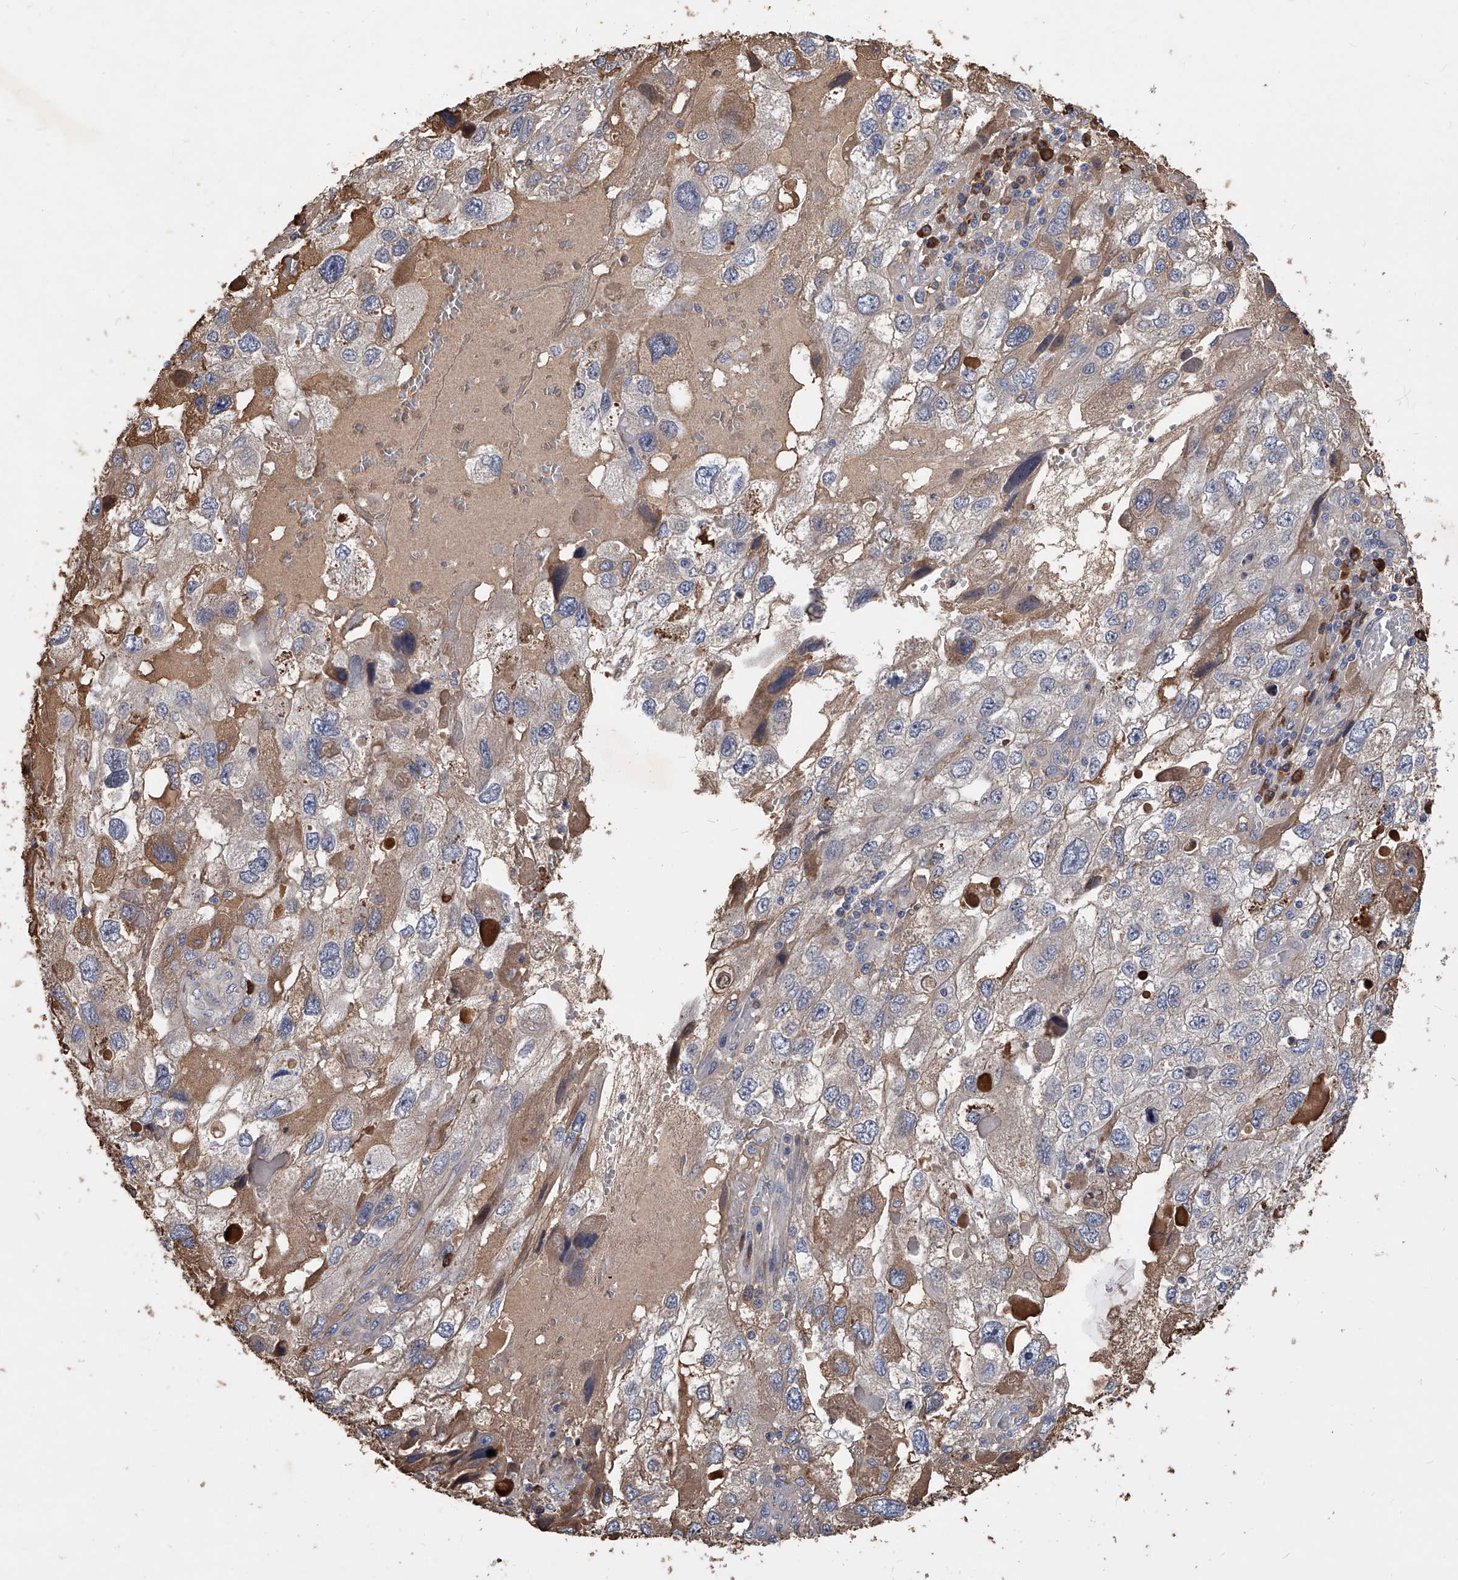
{"staining": {"intensity": "moderate", "quantity": "<25%", "location": "cytoplasmic/membranous"}, "tissue": "endometrial cancer", "cell_type": "Tumor cells", "image_type": "cancer", "snomed": [{"axis": "morphology", "description": "Adenocarcinoma, NOS"}, {"axis": "topography", "description": "Endometrium"}], "caption": "Human endometrial cancer (adenocarcinoma) stained for a protein (brown) reveals moderate cytoplasmic/membranous positive expression in about <25% of tumor cells.", "gene": "ZNF25", "patient": {"sex": "female", "age": 49}}